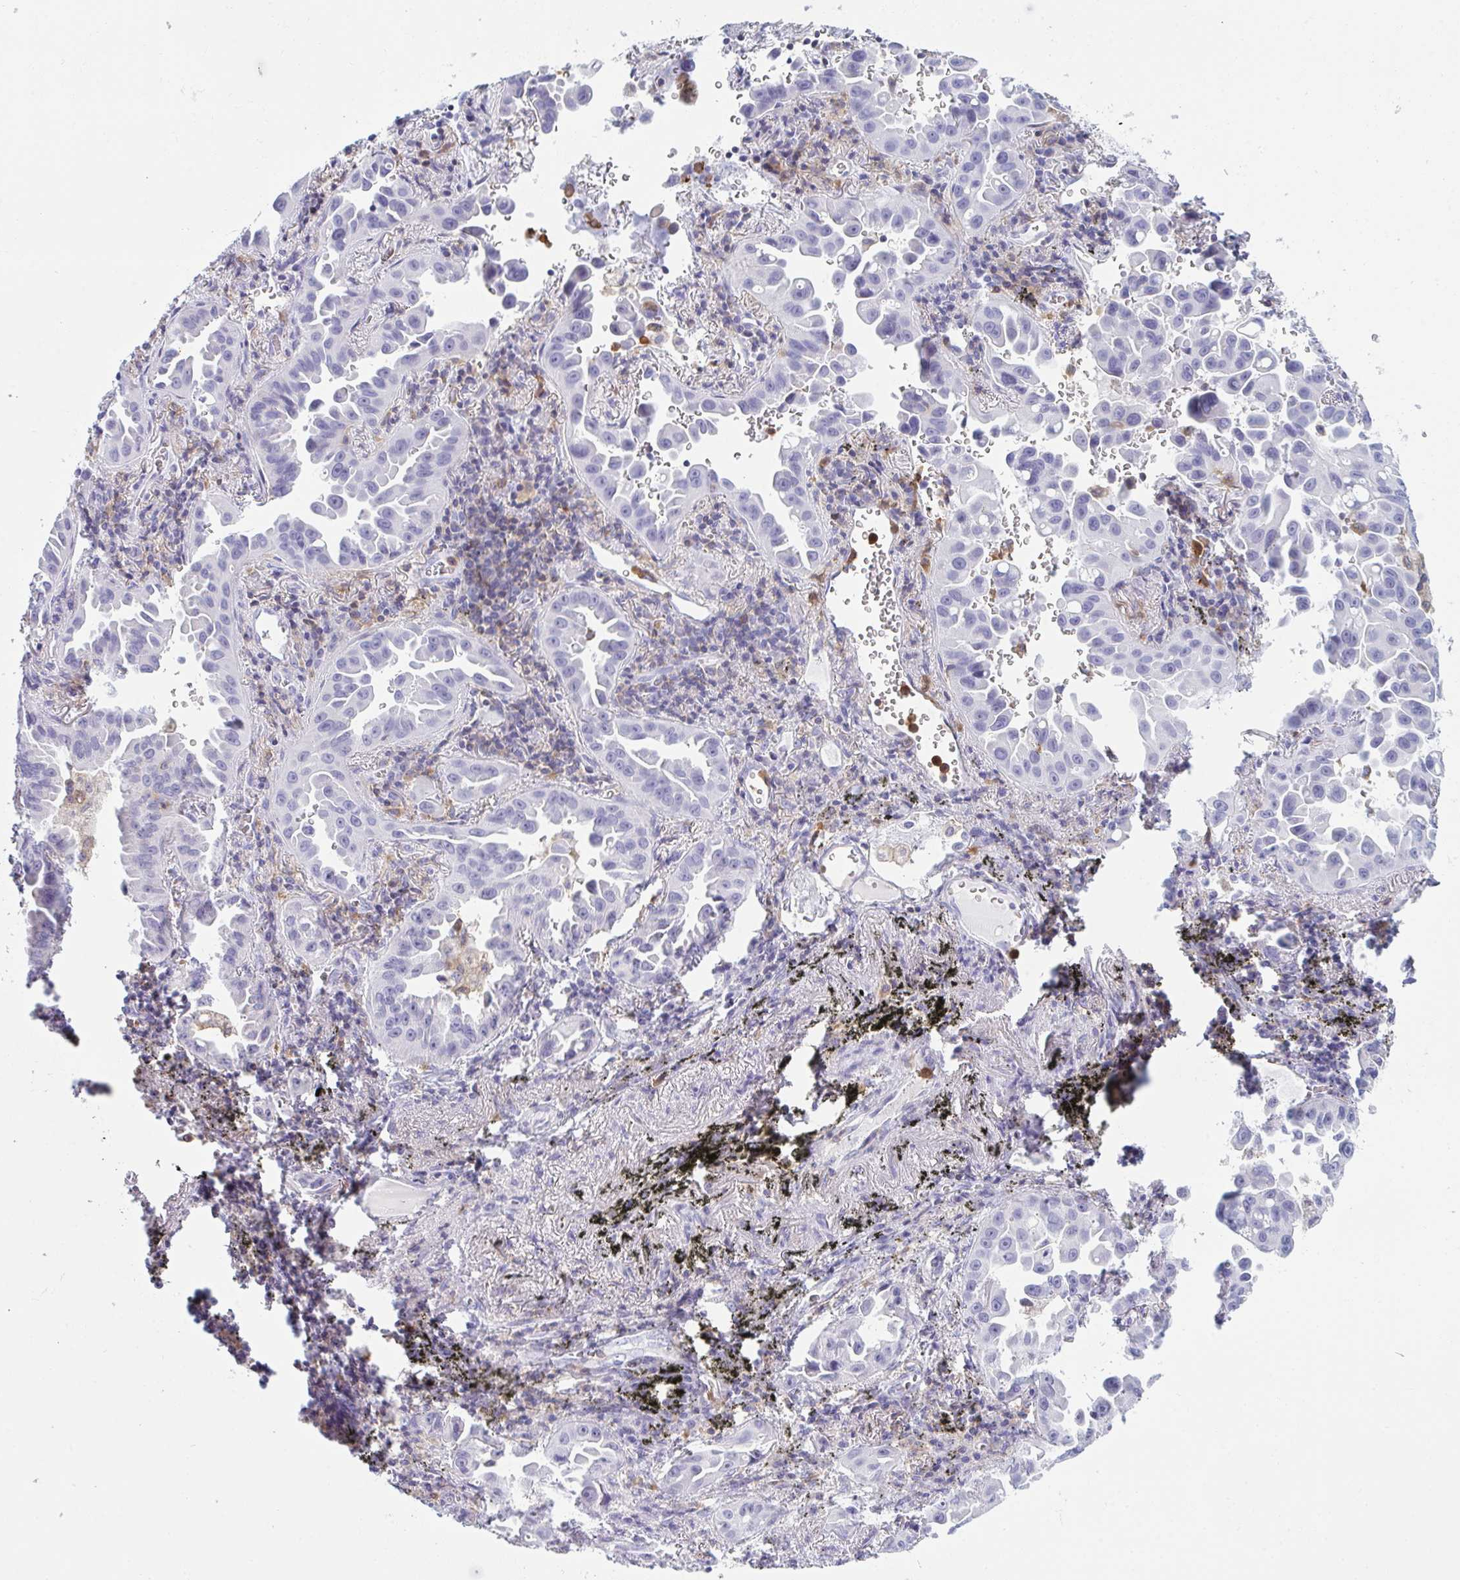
{"staining": {"intensity": "negative", "quantity": "none", "location": "none"}, "tissue": "lung cancer", "cell_type": "Tumor cells", "image_type": "cancer", "snomed": [{"axis": "morphology", "description": "Adenocarcinoma, NOS"}, {"axis": "topography", "description": "Lung"}], "caption": "High magnification brightfield microscopy of adenocarcinoma (lung) stained with DAB (3,3'-diaminobenzidine) (brown) and counterstained with hematoxylin (blue): tumor cells show no significant staining. The staining is performed using DAB brown chromogen with nuclei counter-stained in using hematoxylin.", "gene": "MYO1F", "patient": {"sex": "male", "age": 68}}